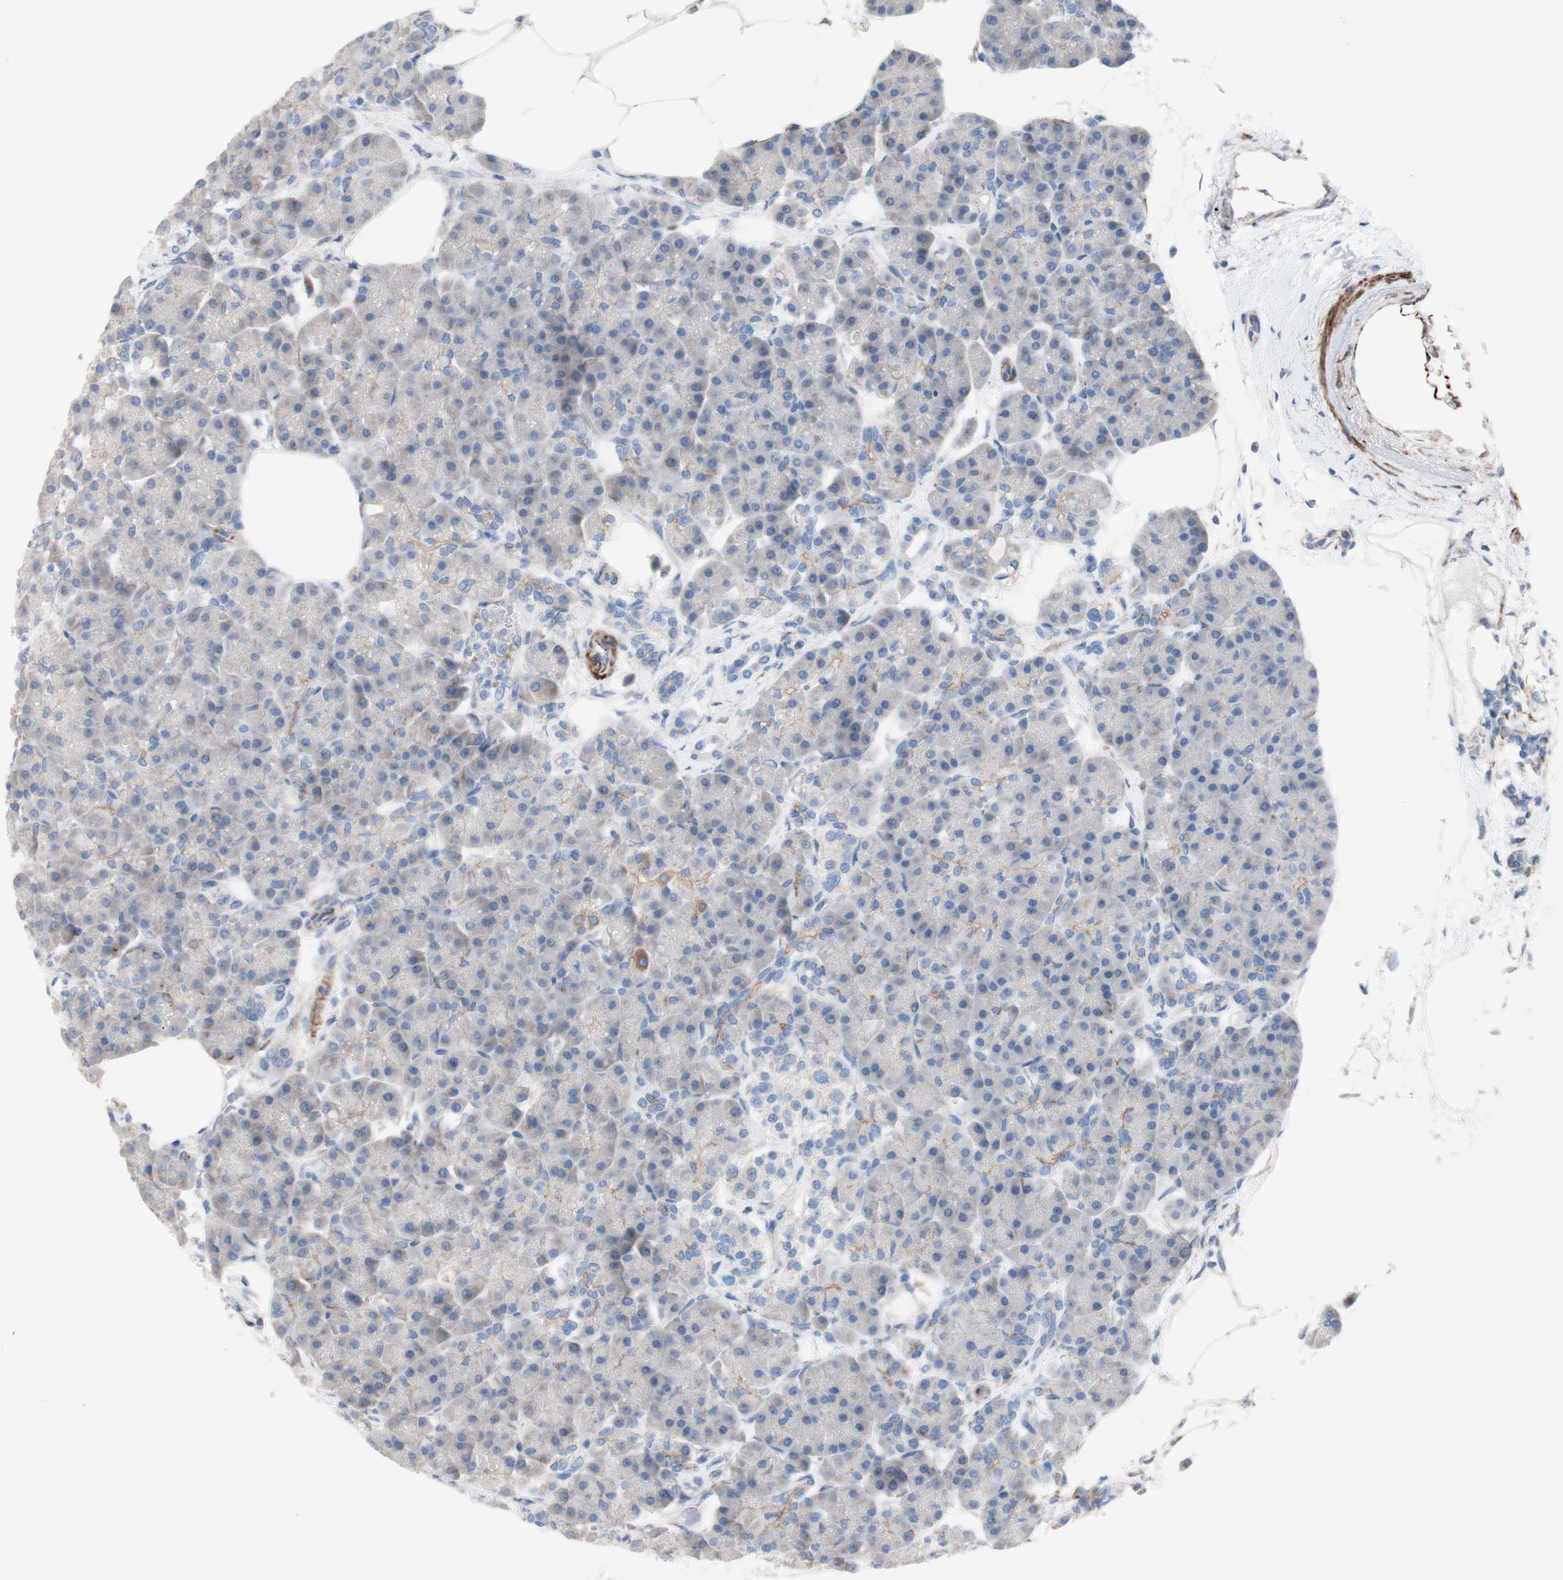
{"staining": {"intensity": "negative", "quantity": "none", "location": "none"}, "tissue": "pancreas", "cell_type": "Exocrine glandular cells", "image_type": "normal", "snomed": [{"axis": "morphology", "description": "Normal tissue, NOS"}, {"axis": "topography", "description": "Pancreas"}], "caption": "This image is of normal pancreas stained with immunohistochemistry to label a protein in brown with the nuclei are counter-stained blue. There is no expression in exocrine glandular cells.", "gene": "AGPAT5", "patient": {"sex": "female", "age": 70}}